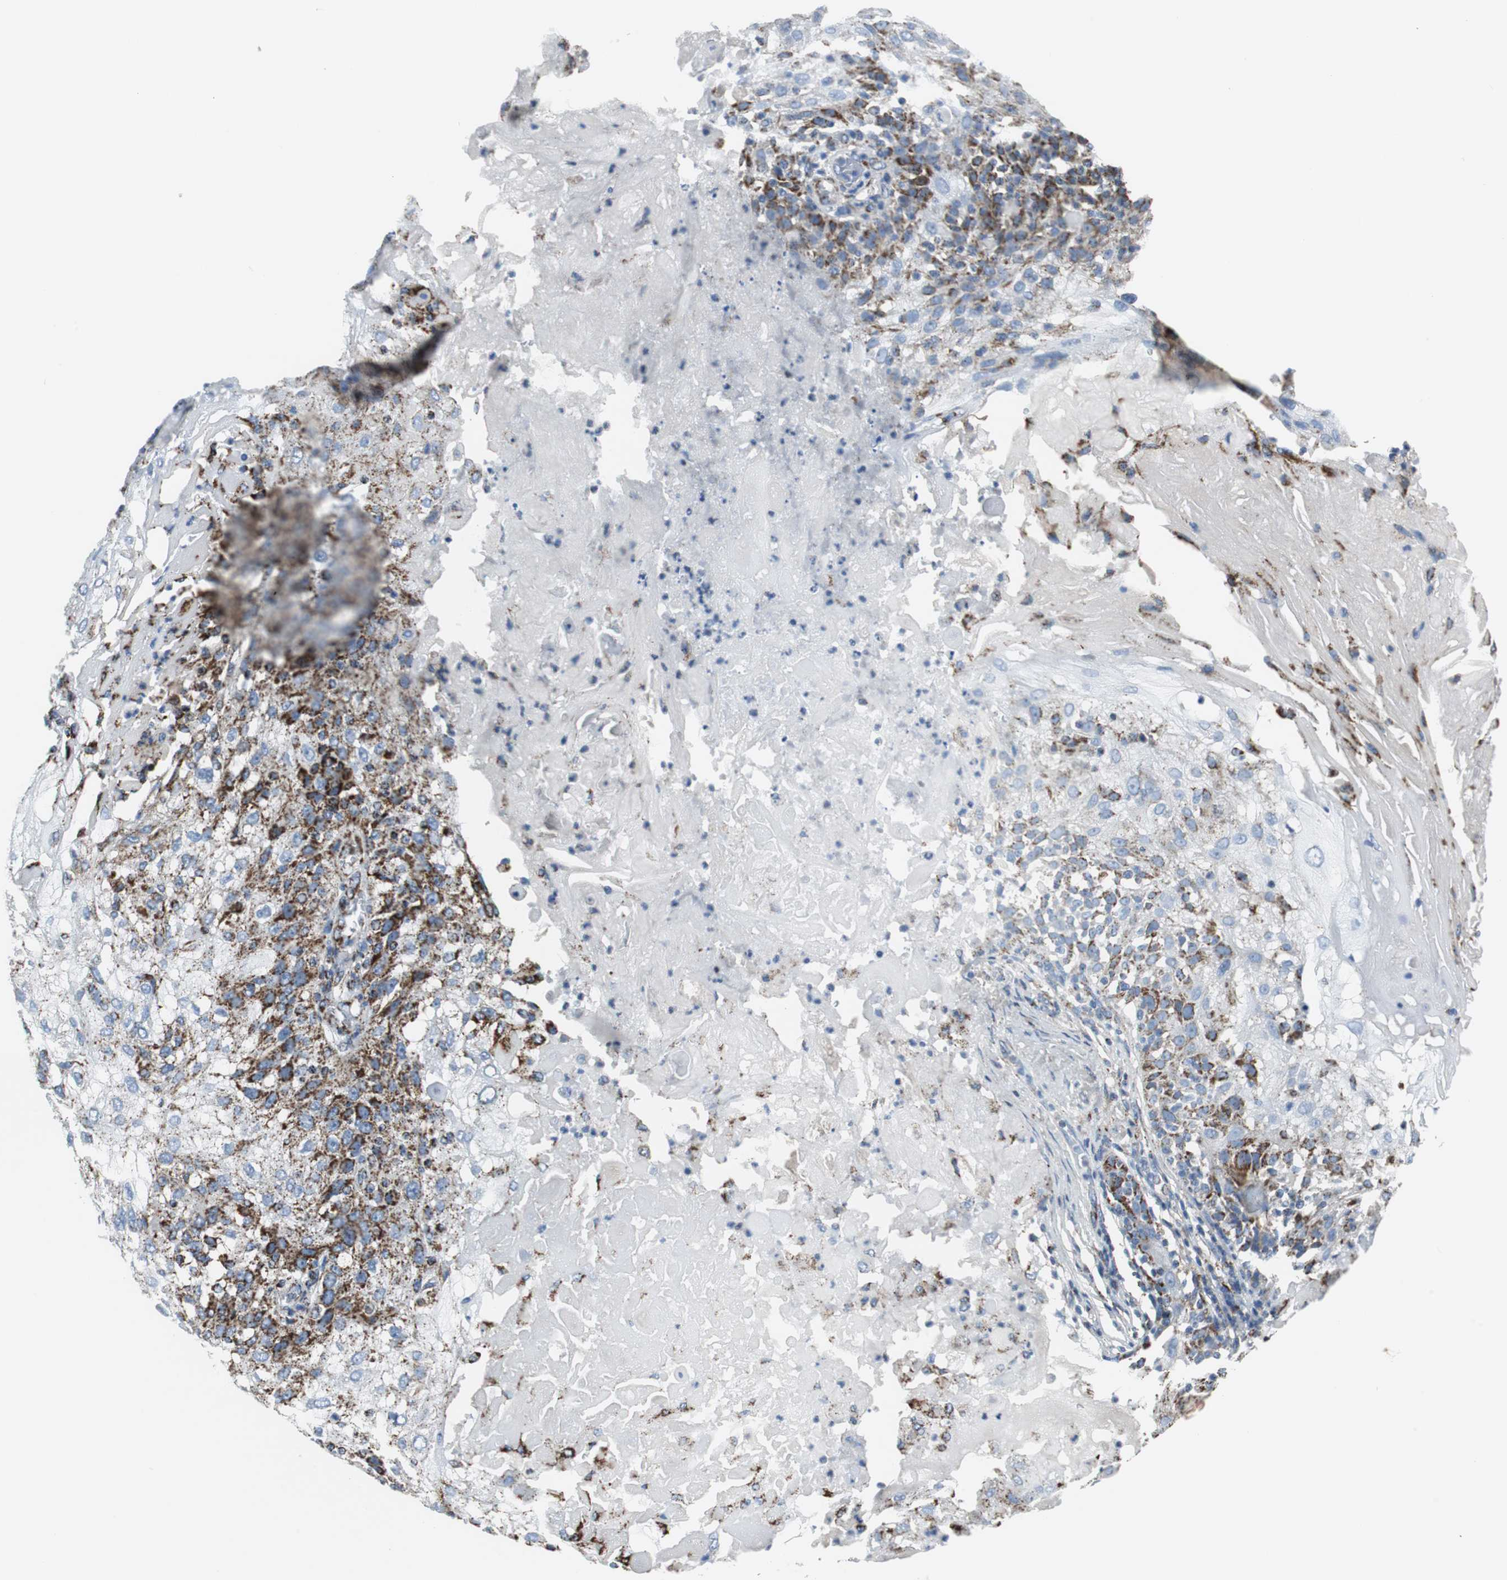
{"staining": {"intensity": "strong", "quantity": "25%-75%", "location": "cytoplasmic/membranous"}, "tissue": "skin cancer", "cell_type": "Tumor cells", "image_type": "cancer", "snomed": [{"axis": "morphology", "description": "Normal tissue, NOS"}, {"axis": "morphology", "description": "Squamous cell carcinoma, NOS"}, {"axis": "topography", "description": "Skin"}], "caption": "A high amount of strong cytoplasmic/membranous expression is present in approximately 25%-75% of tumor cells in skin cancer (squamous cell carcinoma) tissue.", "gene": "C1QTNF7", "patient": {"sex": "female", "age": 83}}